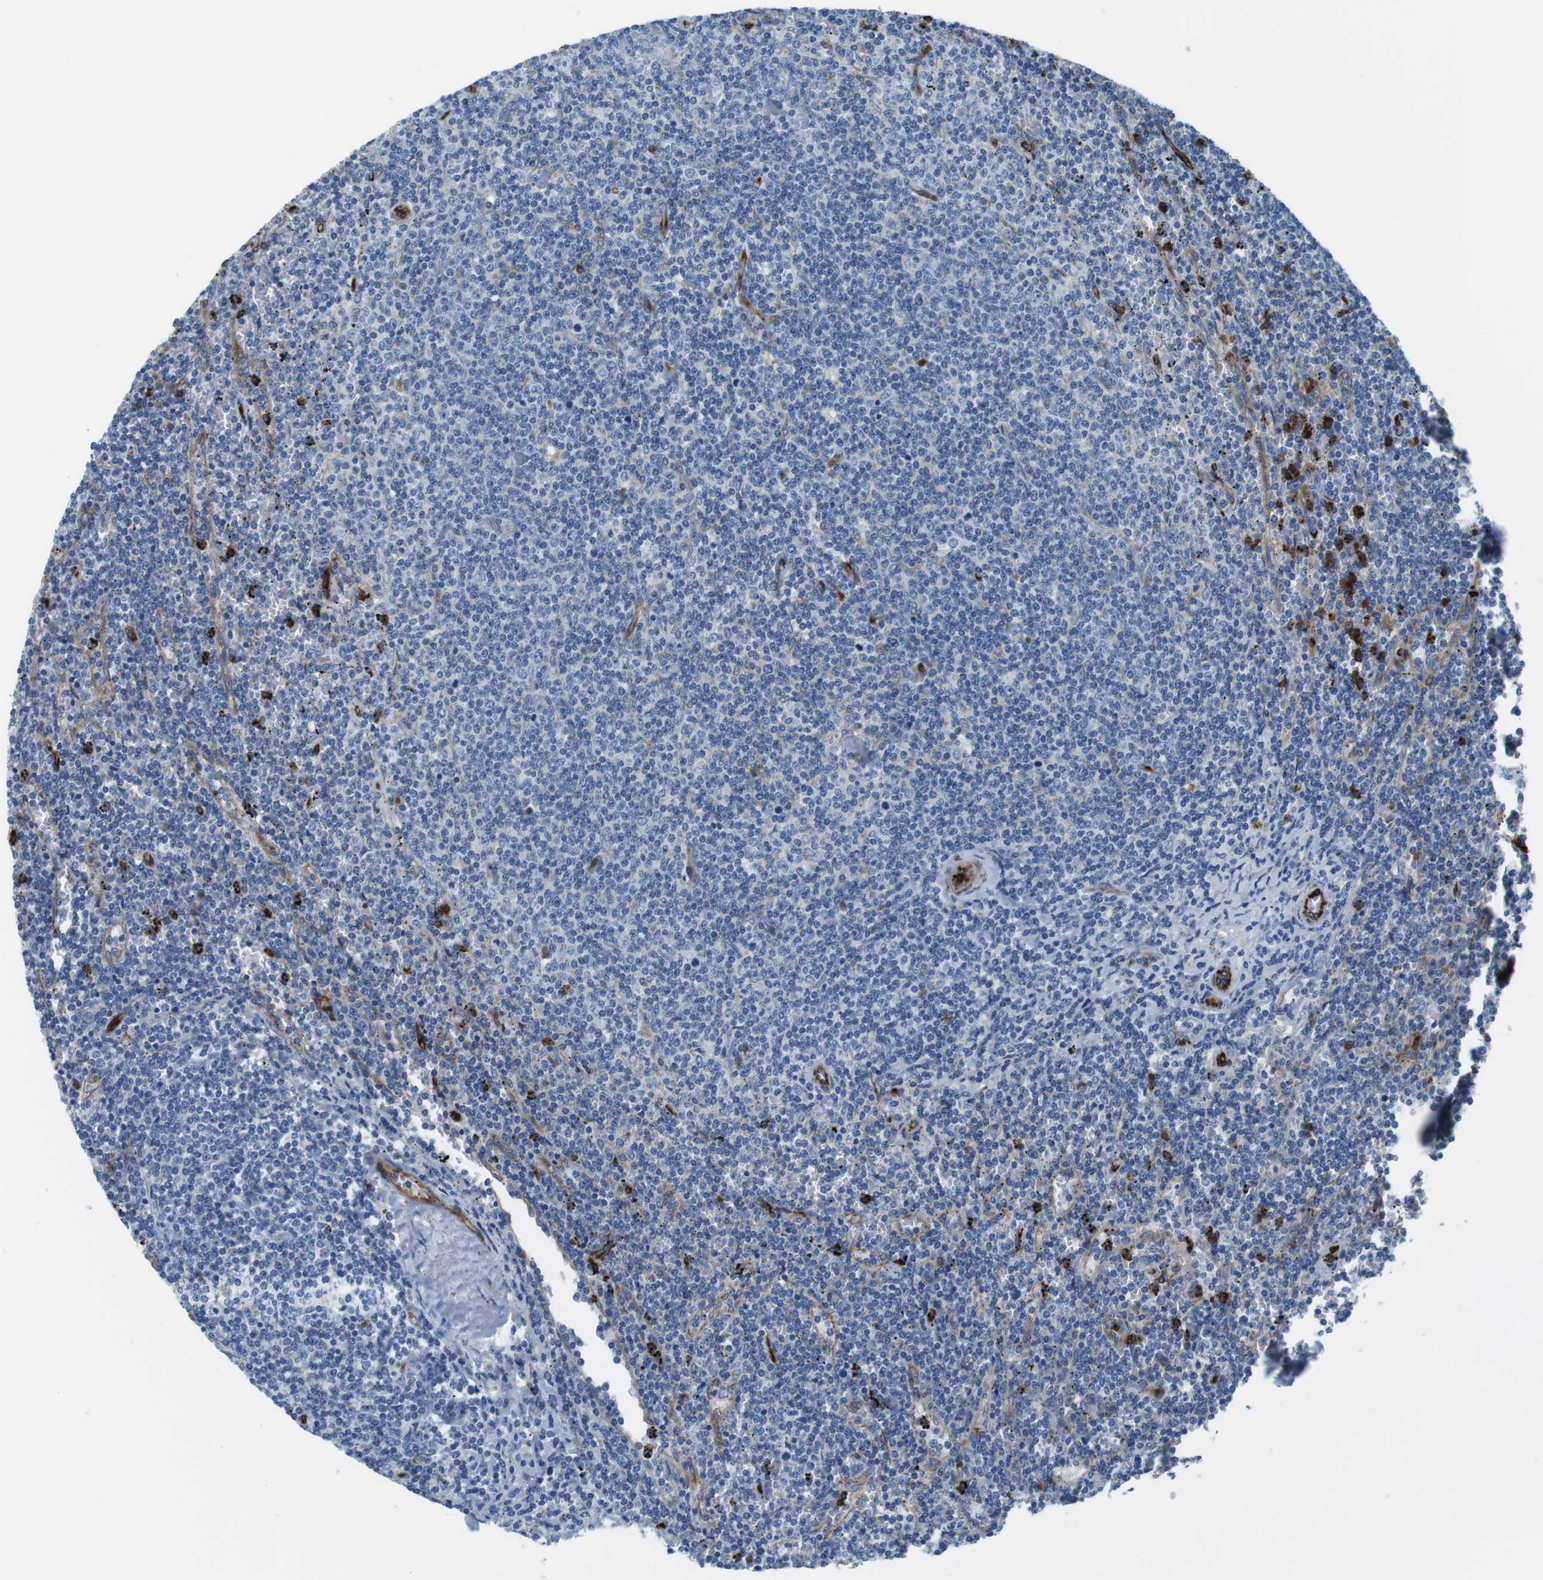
{"staining": {"intensity": "negative", "quantity": "none", "location": "none"}, "tissue": "lymphoma", "cell_type": "Tumor cells", "image_type": "cancer", "snomed": [{"axis": "morphology", "description": "Malignant lymphoma, non-Hodgkin's type, Low grade"}, {"axis": "topography", "description": "Spleen"}], "caption": "There is no significant expression in tumor cells of lymphoma.", "gene": "EMP2", "patient": {"sex": "female", "age": 50}}